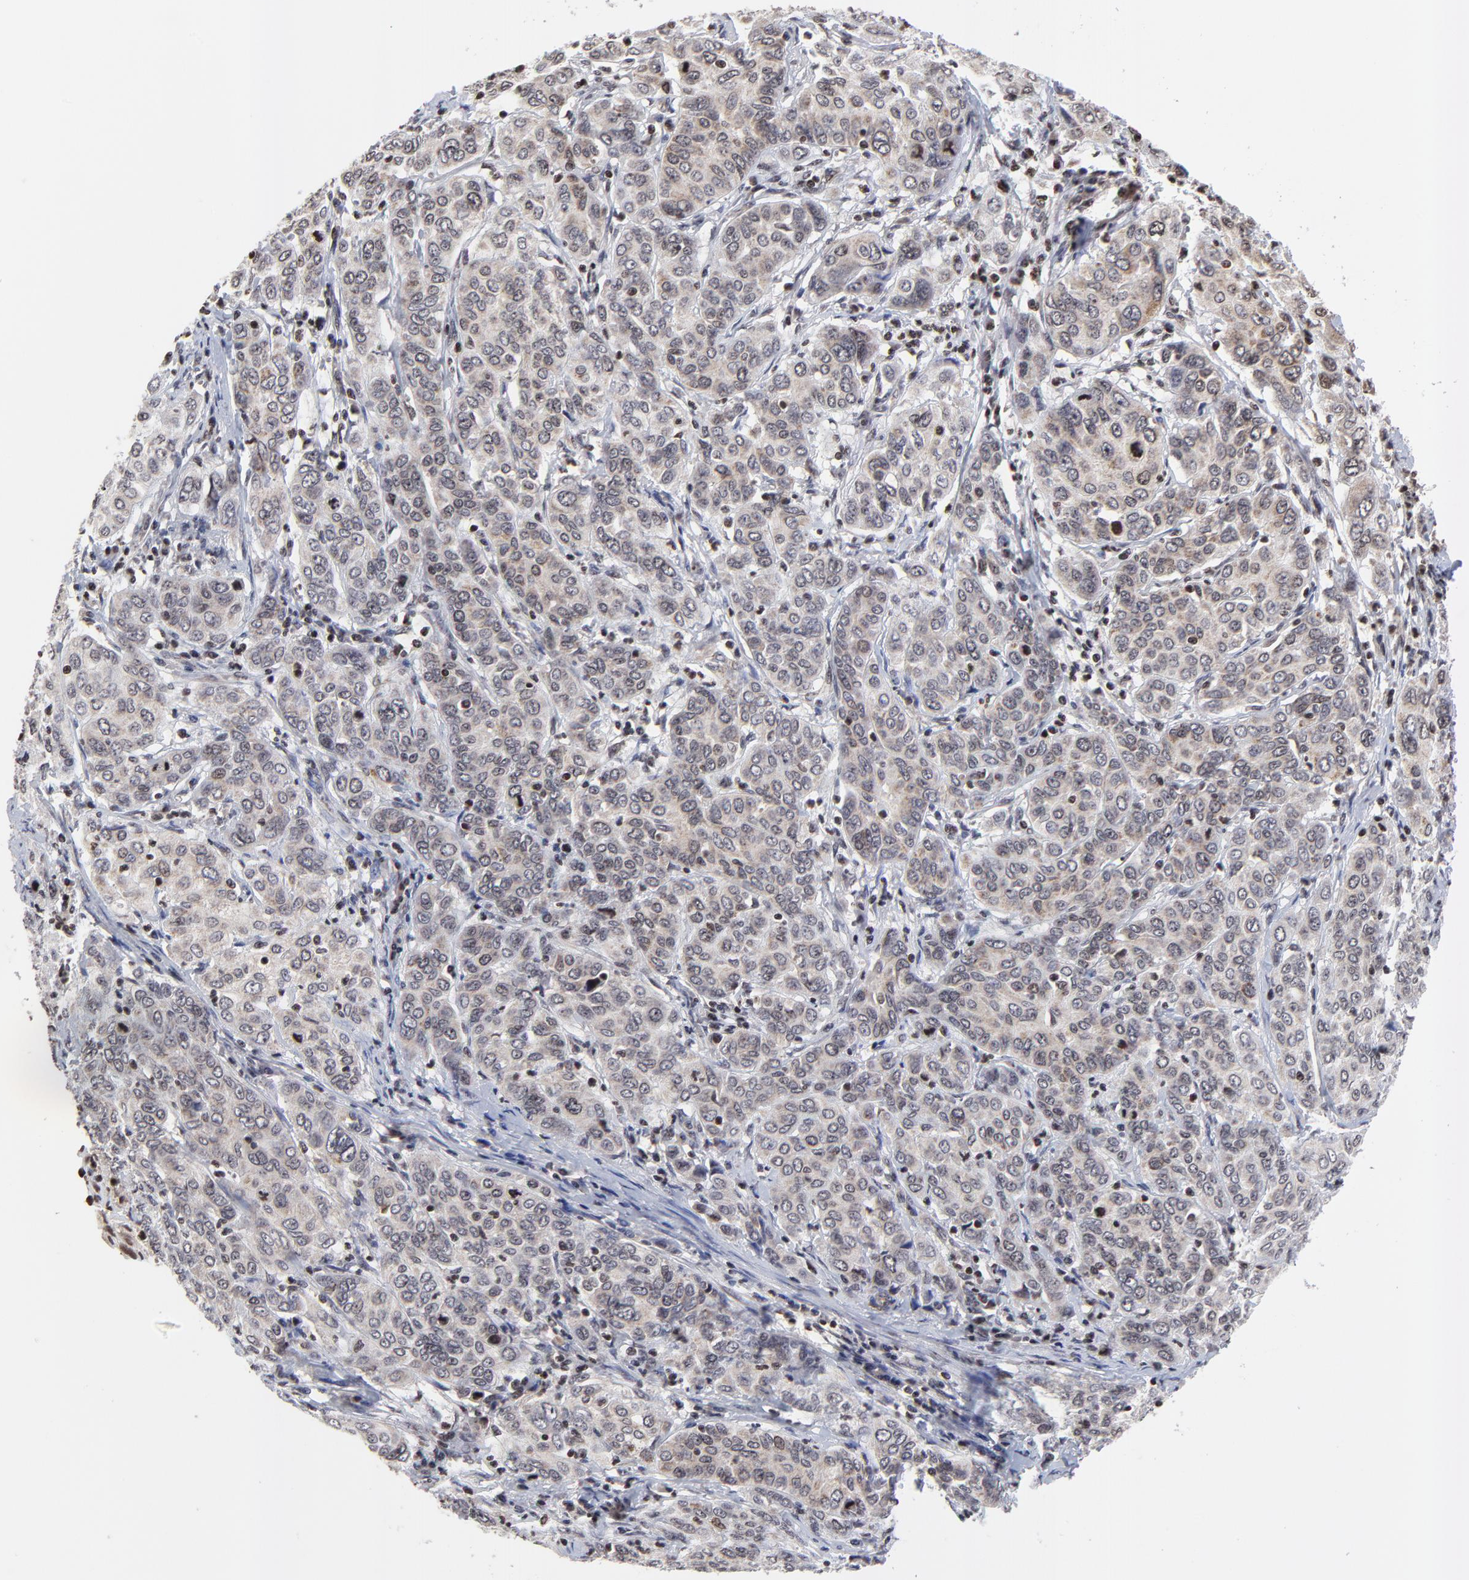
{"staining": {"intensity": "weak", "quantity": ">75%", "location": "cytoplasmic/membranous,nuclear"}, "tissue": "cervical cancer", "cell_type": "Tumor cells", "image_type": "cancer", "snomed": [{"axis": "morphology", "description": "Squamous cell carcinoma, NOS"}, {"axis": "topography", "description": "Cervix"}], "caption": "A high-resolution histopathology image shows immunohistochemistry (IHC) staining of squamous cell carcinoma (cervical), which shows weak cytoplasmic/membranous and nuclear positivity in about >75% of tumor cells.", "gene": "ZNF777", "patient": {"sex": "female", "age": 38}}